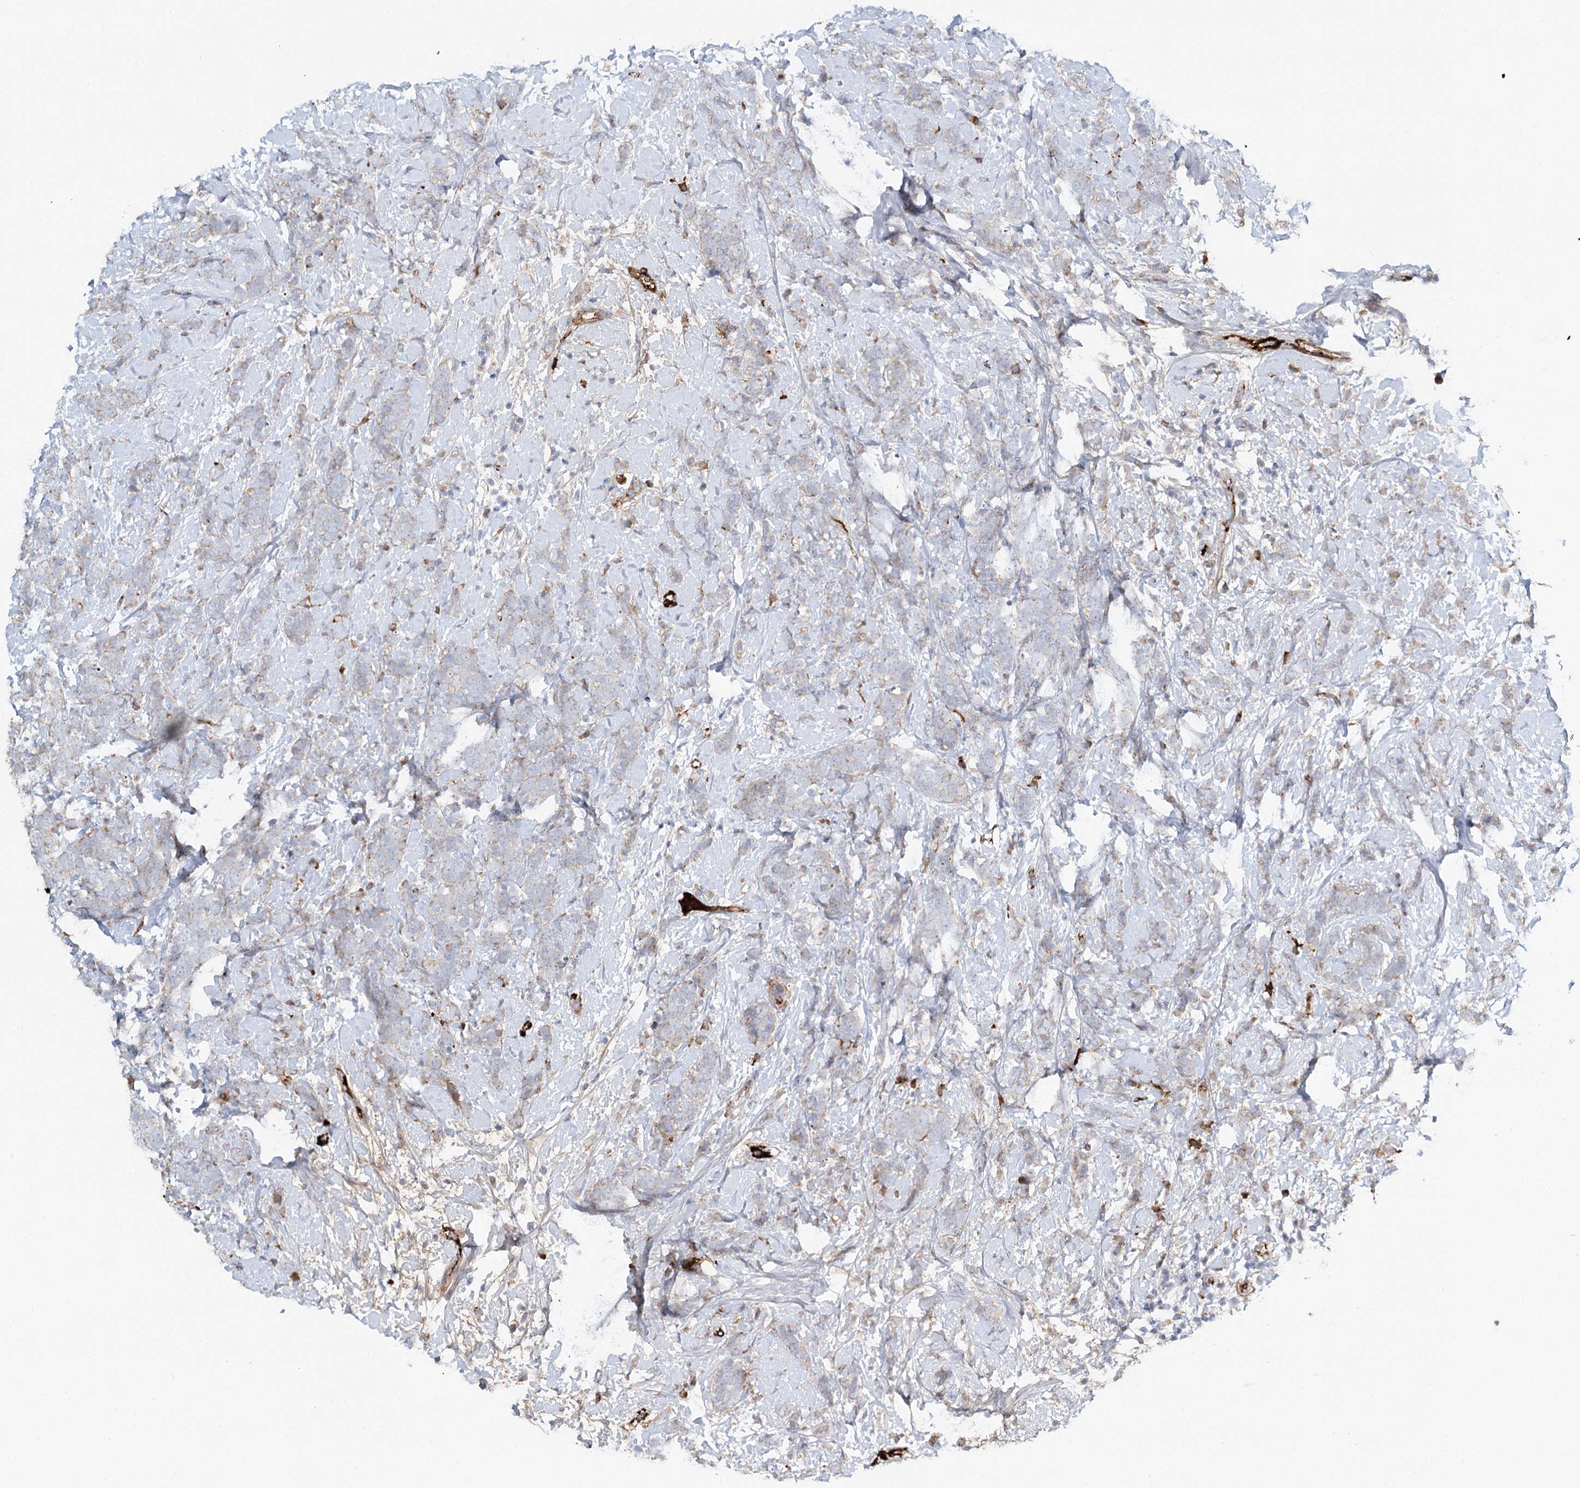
{"staining": {"intensity": "negative", "quantity": "none", "location": "none"}, "tissue": "breast cancer", "cell_type": "Tumor cells", "image_type": "cancer", "snomed": [{"axis": "morphology", "description": "Lobular carcinoma"}, {"axis": "topography", "description": "Breast"}], "caption": "Micrograph shows no protein expression in tumor cells of breast cancer tissue. (Stains: DAB IHC with hematoxylin counter stain, Microscopy: brightfield microscopy at high magnification).", "gene": "ALKBH8", "patient": {"sex": "female", "age": 58}}